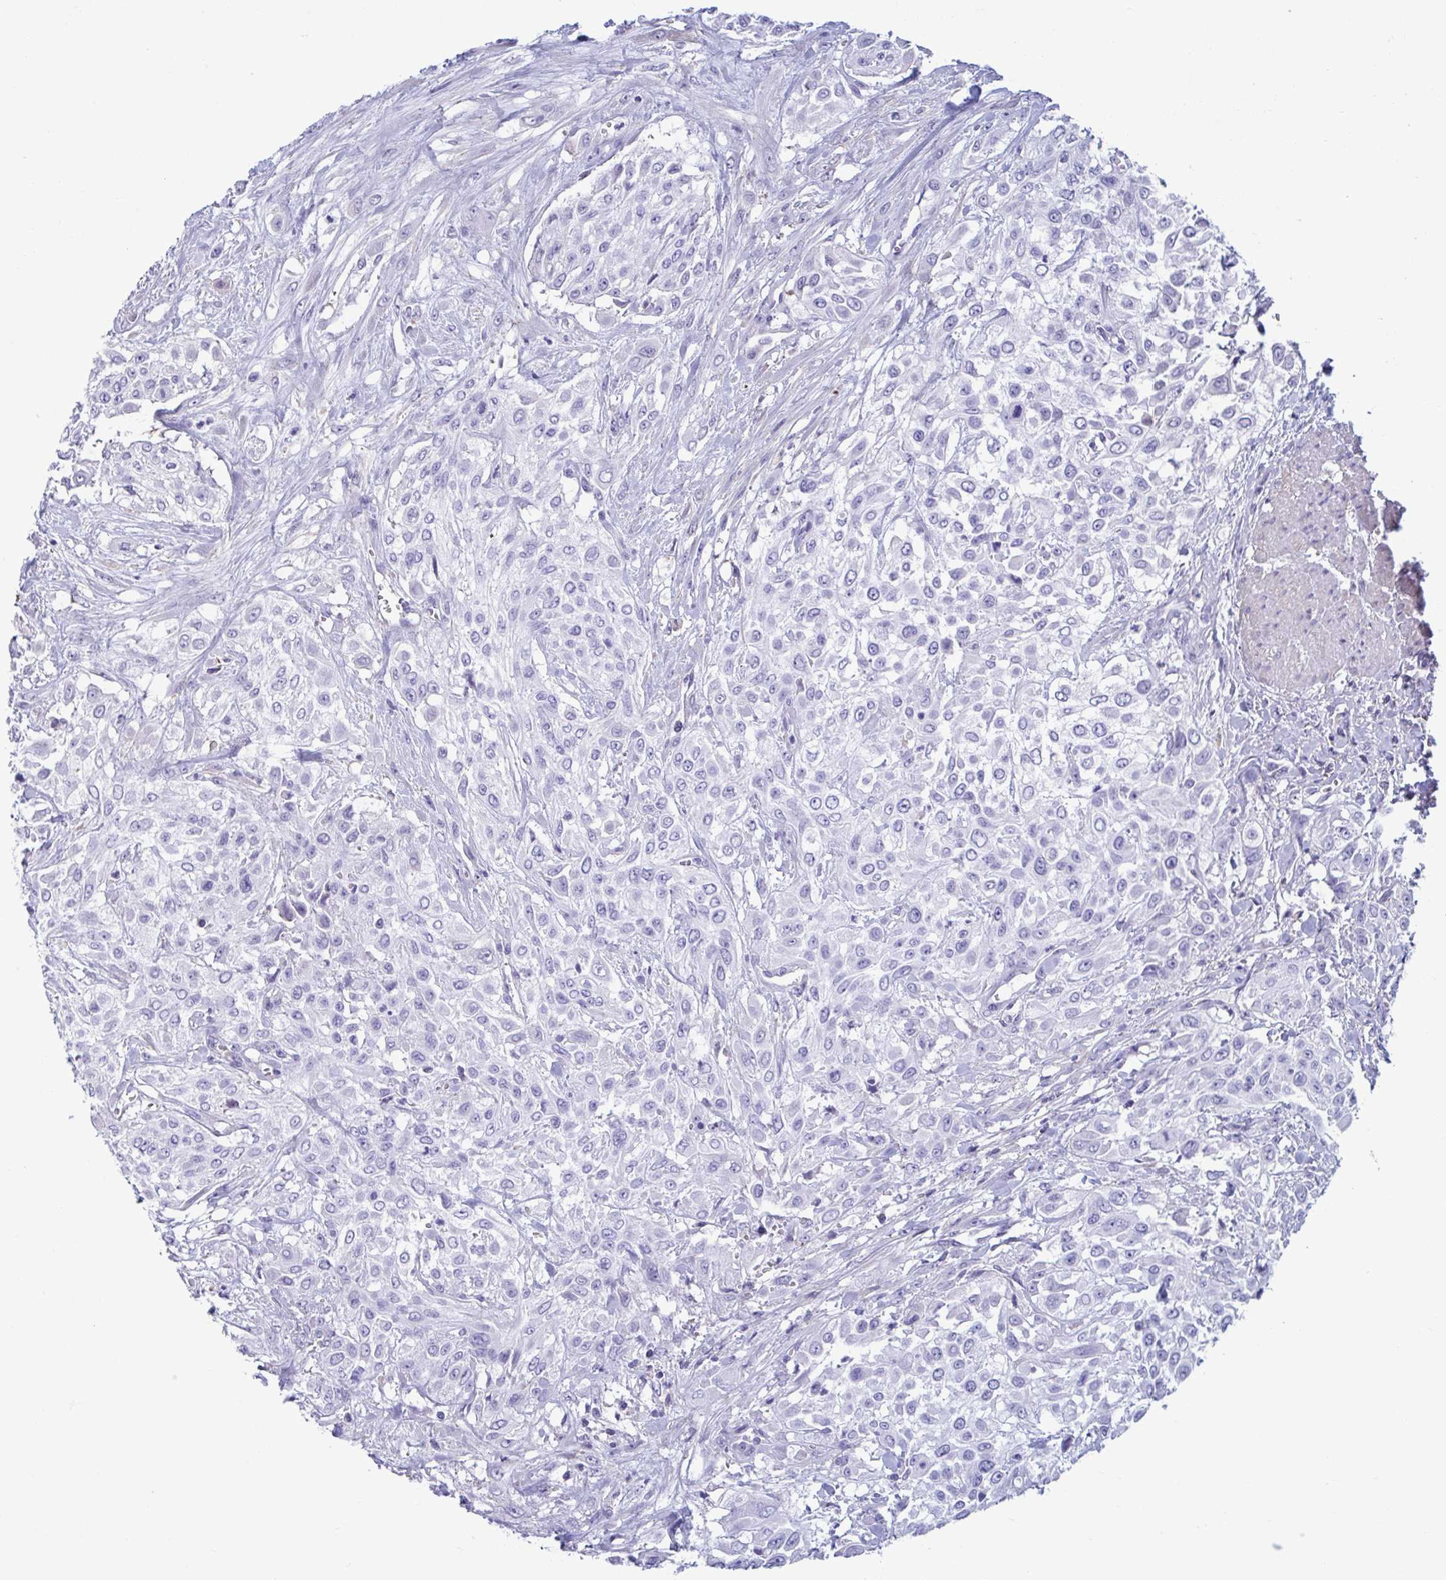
{"staining": {"intensity": "negative", "quantity": "none", "location": "none"}, "tissue": "urothelial cancer", "cell_type": "Tumor cells", "image_type": "cancer", "snomed": [{"axis": "morphology", "description": "Urothelial carcinoma, High grade"}, {"axis": "topography", "description": "Urinary bladder"}], "caption": "Immunohistochemistry histopathology image of human urothelial carcinoma (high-grade) stained for a protein (brown), which reveals no positivity in tumor cells.", "gene": "MS4A14", "patient": {"sex": "male", "age": 57}}